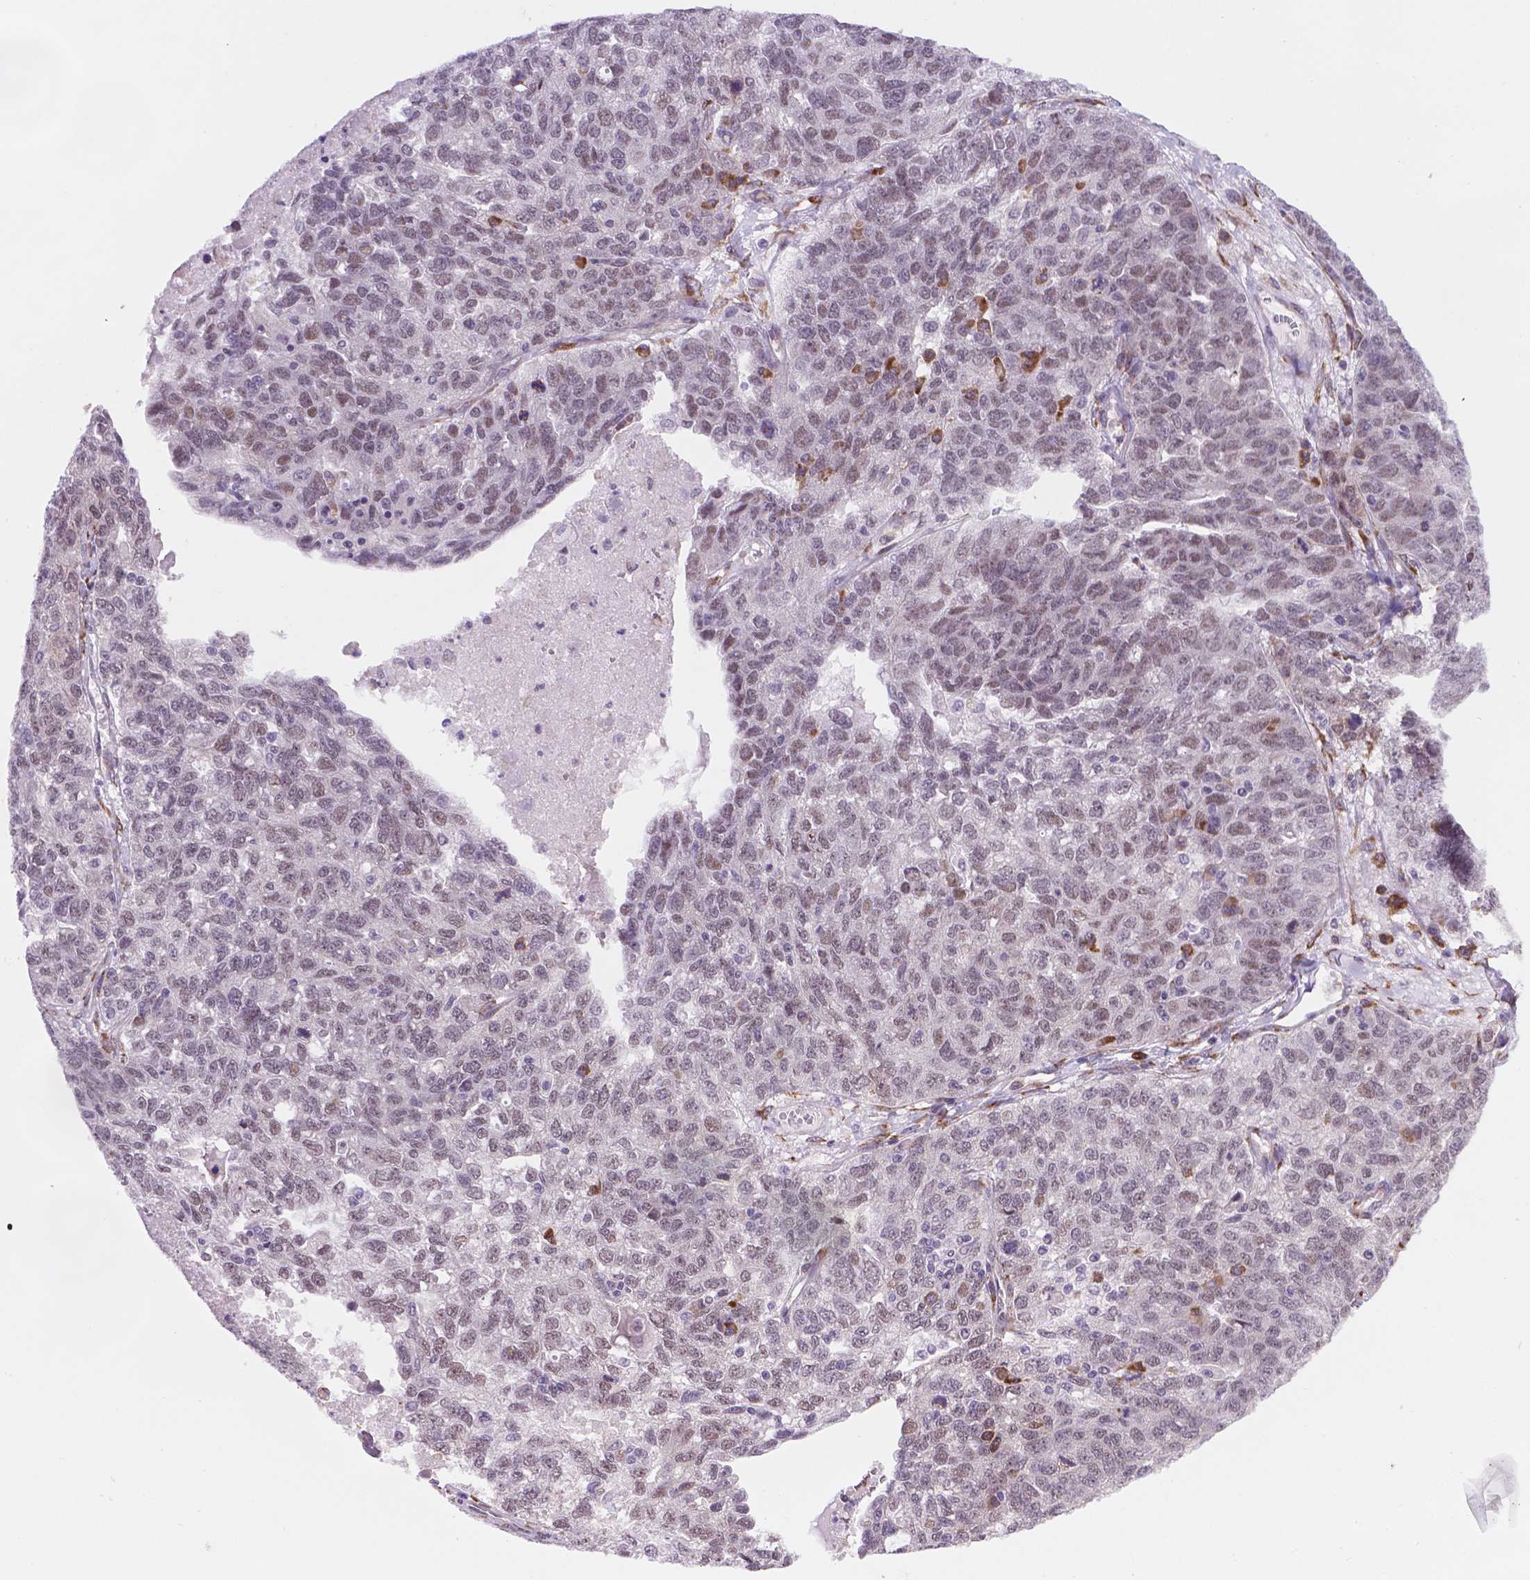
{"staining": {"intensity": "moderate", "quantity": "<25%", "location": "cytoplasmic/membranous"}, "tissue": "ovarian cancer", "cell_type": "Tumor cells", "image_type": "cancer", "snomed": [{"axis": "morphology", "description": "Cystadenocarcinoma, serous, NOS"}, {"axis": "topography", "description": "Ovary"}], "caption": "A micrograph showing moderate cytoplasmic/membranous positivity in about <25% of tumor cells in ovarian cancer (serous cystadenocarcinoma), as visualized by brown immunohistochemical staining.", "gene": "FNIP1", "patient": {"sex": "female", "age": 71}}